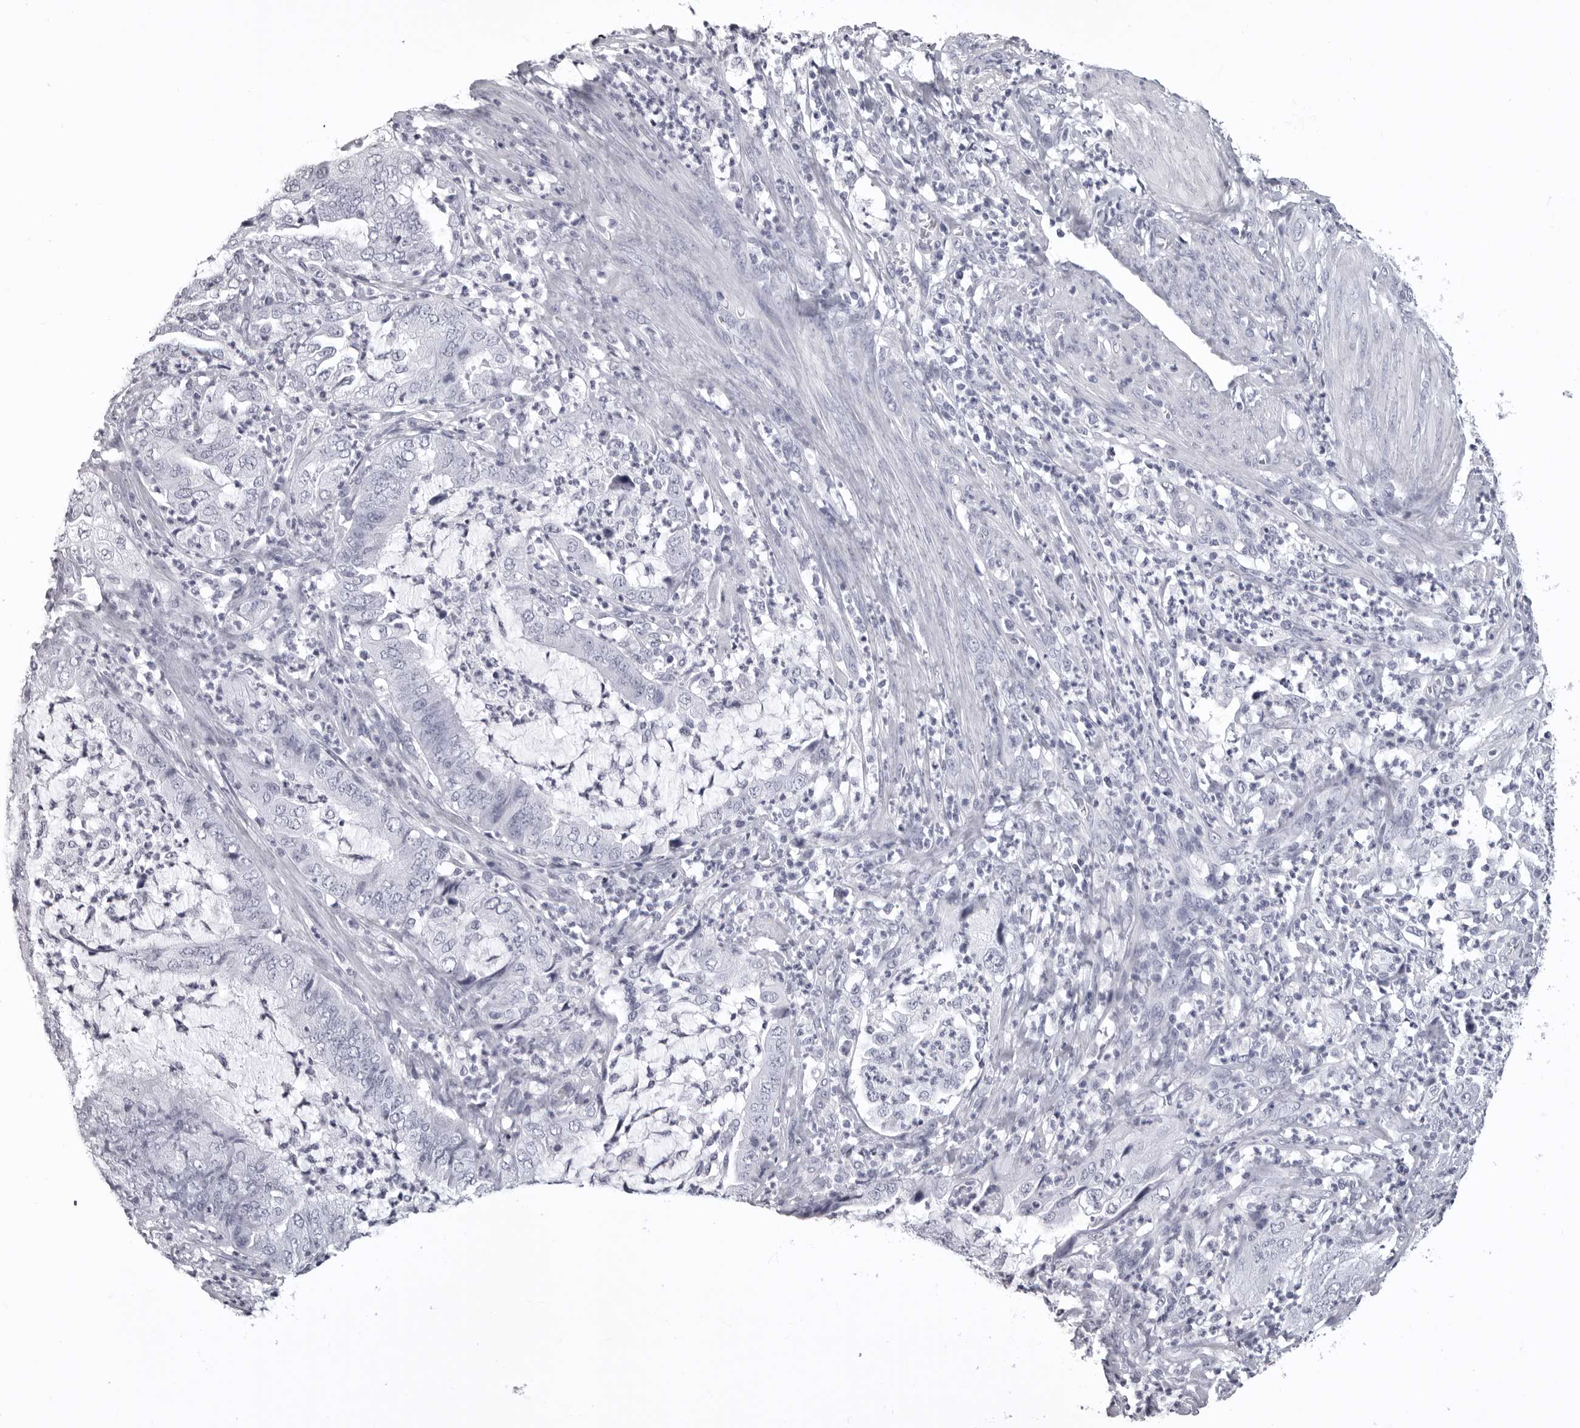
{"staining": {"intensity": "negative", "quantity": "none", "location": "none"}, "tissue": "endometrial cancer", "cell_type": "Tumor cells", "image_type": "cancer", "snomed": [{"axis": "morphology", "description": "Adenocarcinoma, NOS"}, {"axis": "topography", "description": "Endometrium"}], "caption": "A high-resolution photomicrograph shows immunohistochemistry staining of endometrial cancer, which displays no significant positivity in tumor cells.", "gene": "LGALS4", "patient": {"sex": "female", "age": 49}}